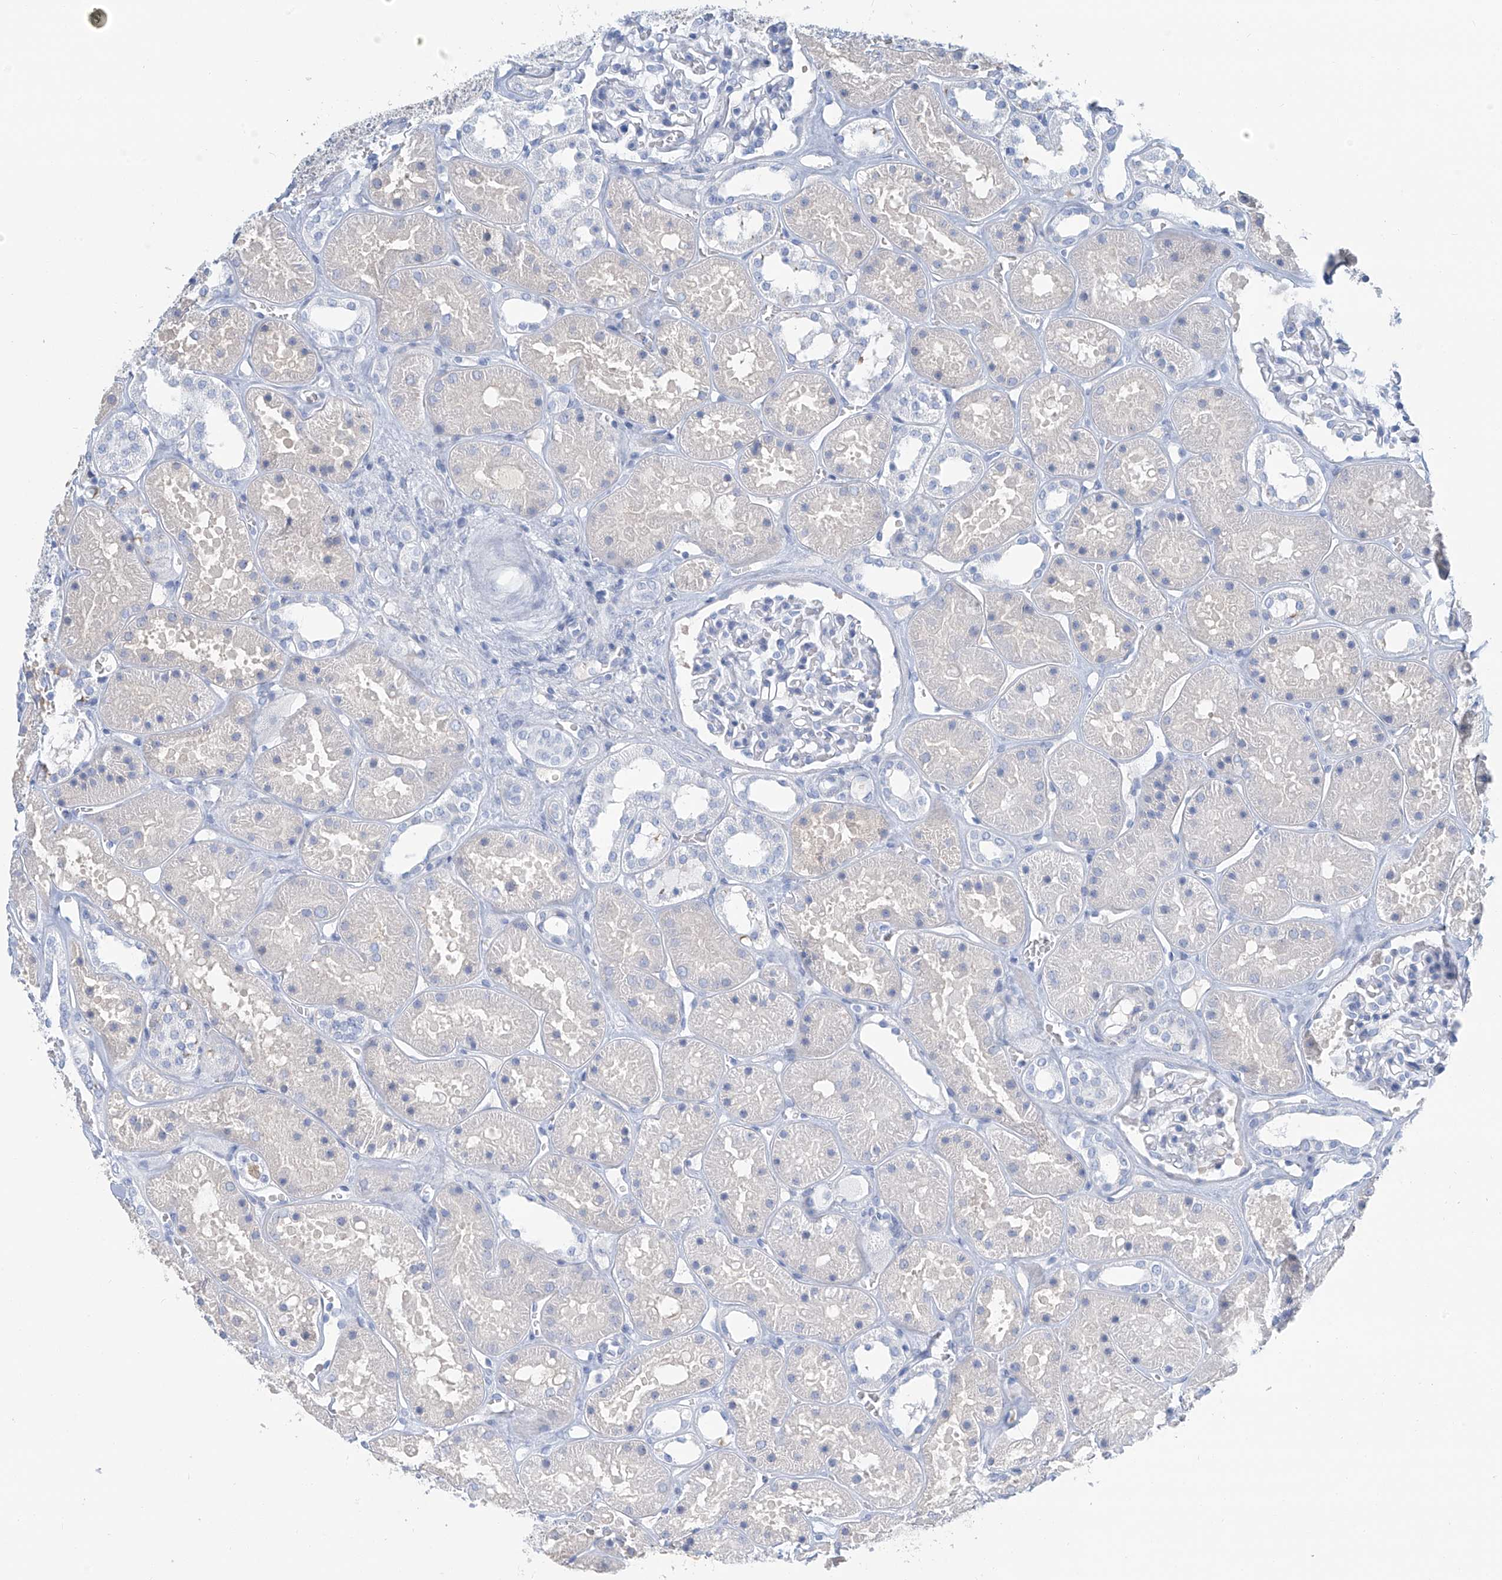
{"staining": {"intensity": "negative", "quantity": "none", "location": "none"}, "tissue": "kidney", "cell_type": "Cells in glomeruli", "image_type": "normal", "snomed": [{"axis": "morphology", "description": "Normal tissue, NOS"}, {"axis": "topography", "description": "Kidney"}], "caption": "The micrograph displays no significant staining in cells in glomeruli of kidney.", "gene": "SGO2", "patient": {"sex": "female", "age": 41}}